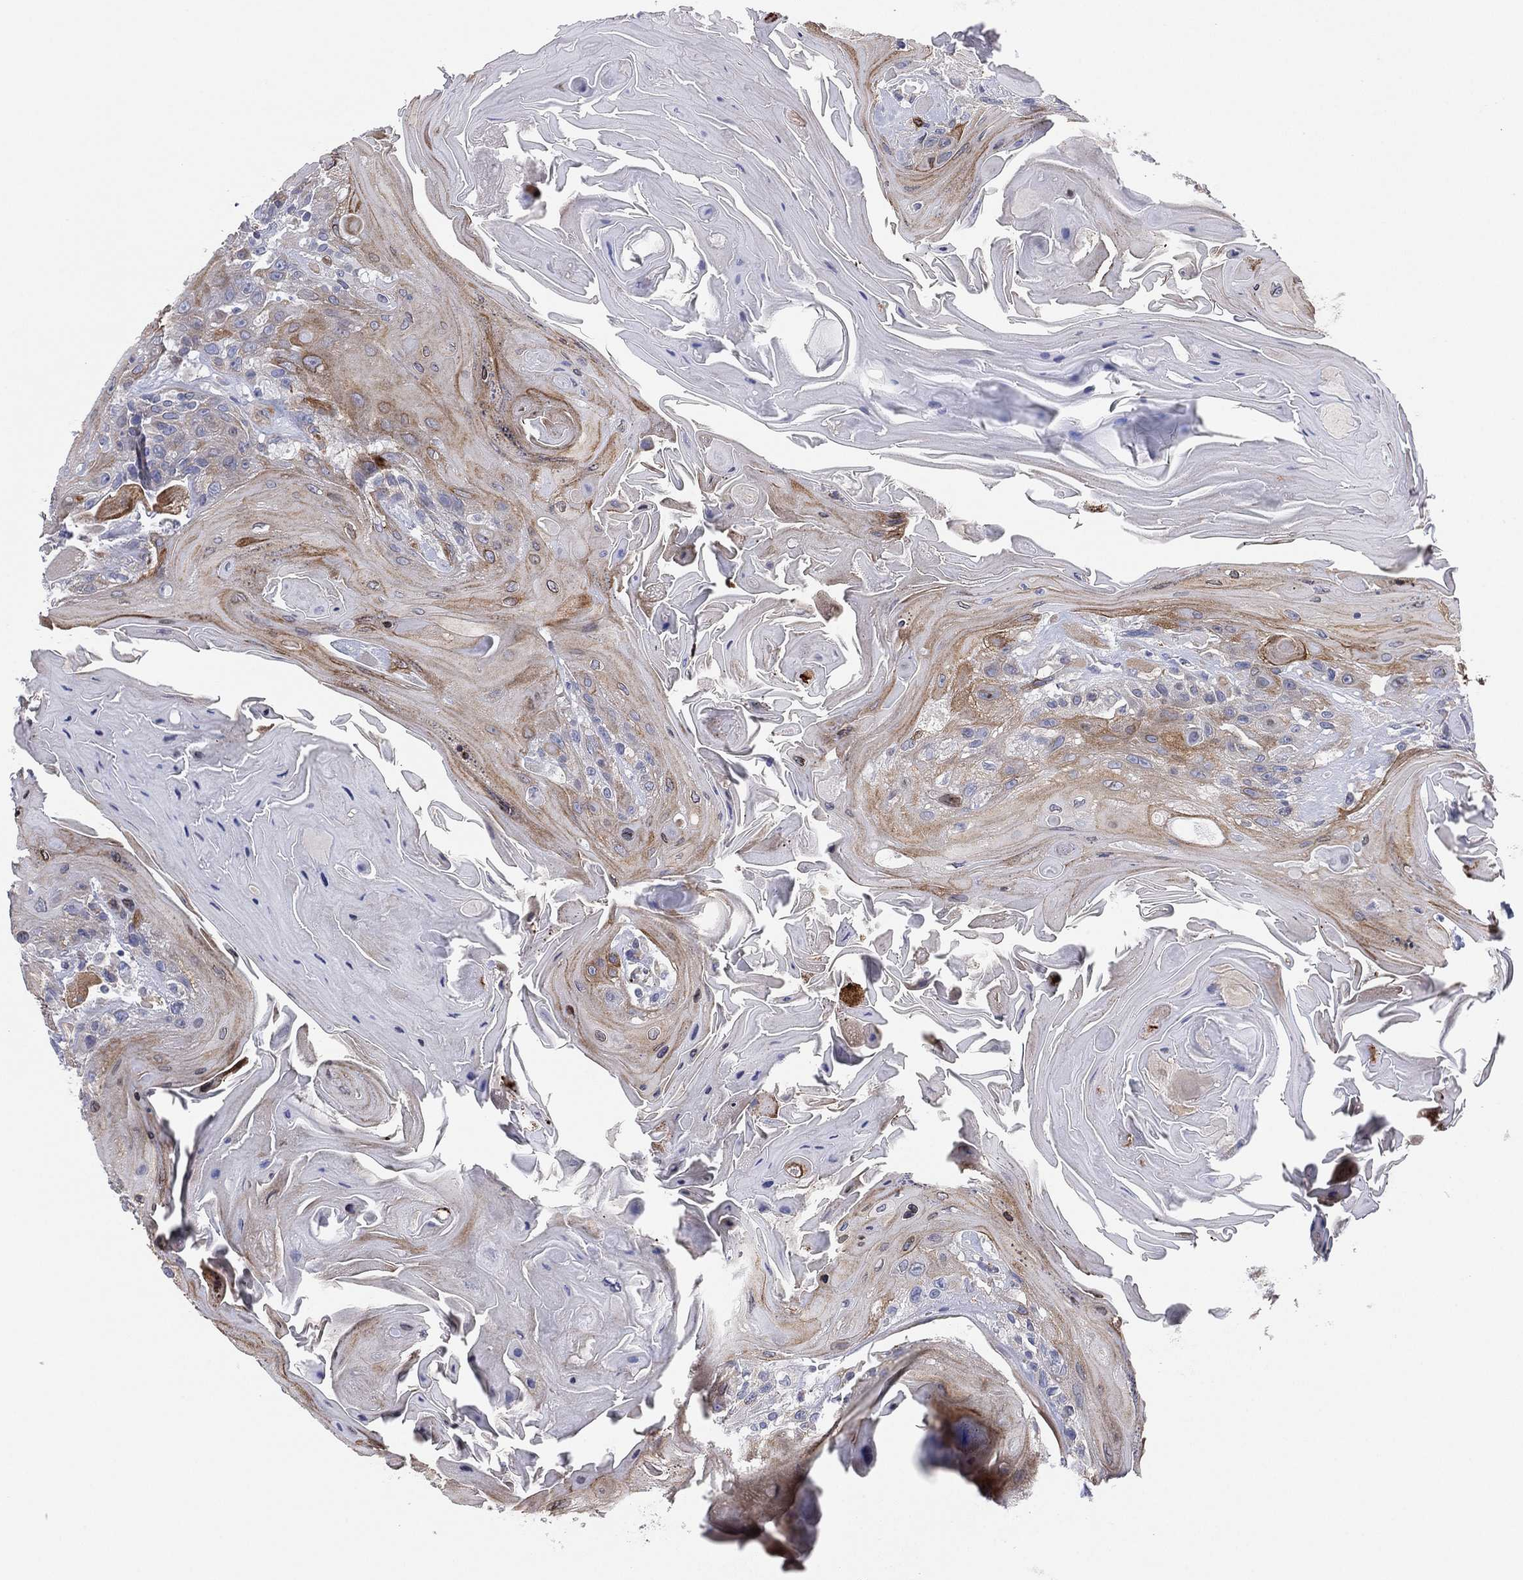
{"staining": {"intensity": "moderate", "quantity": "<25%", "location": "cytoplasmic/membranous"}, "tissue": "head and neck cancer", "cell_type": "Tumor cells", "image_type": "cancer", "snomed": [{"axis": "morphology", "description": "Squamous cell carcinoma, NOS"}, {"axis": "topography", "description": "Head-Neck"}], "caption": "Head and neck cancer stained with immunohistochemistry displays moderate cytoplasmic/membranous staining in about <25% of tumor cells.", "gene": "TMEM40", "patient": {"sex": "female", "age": 59}}